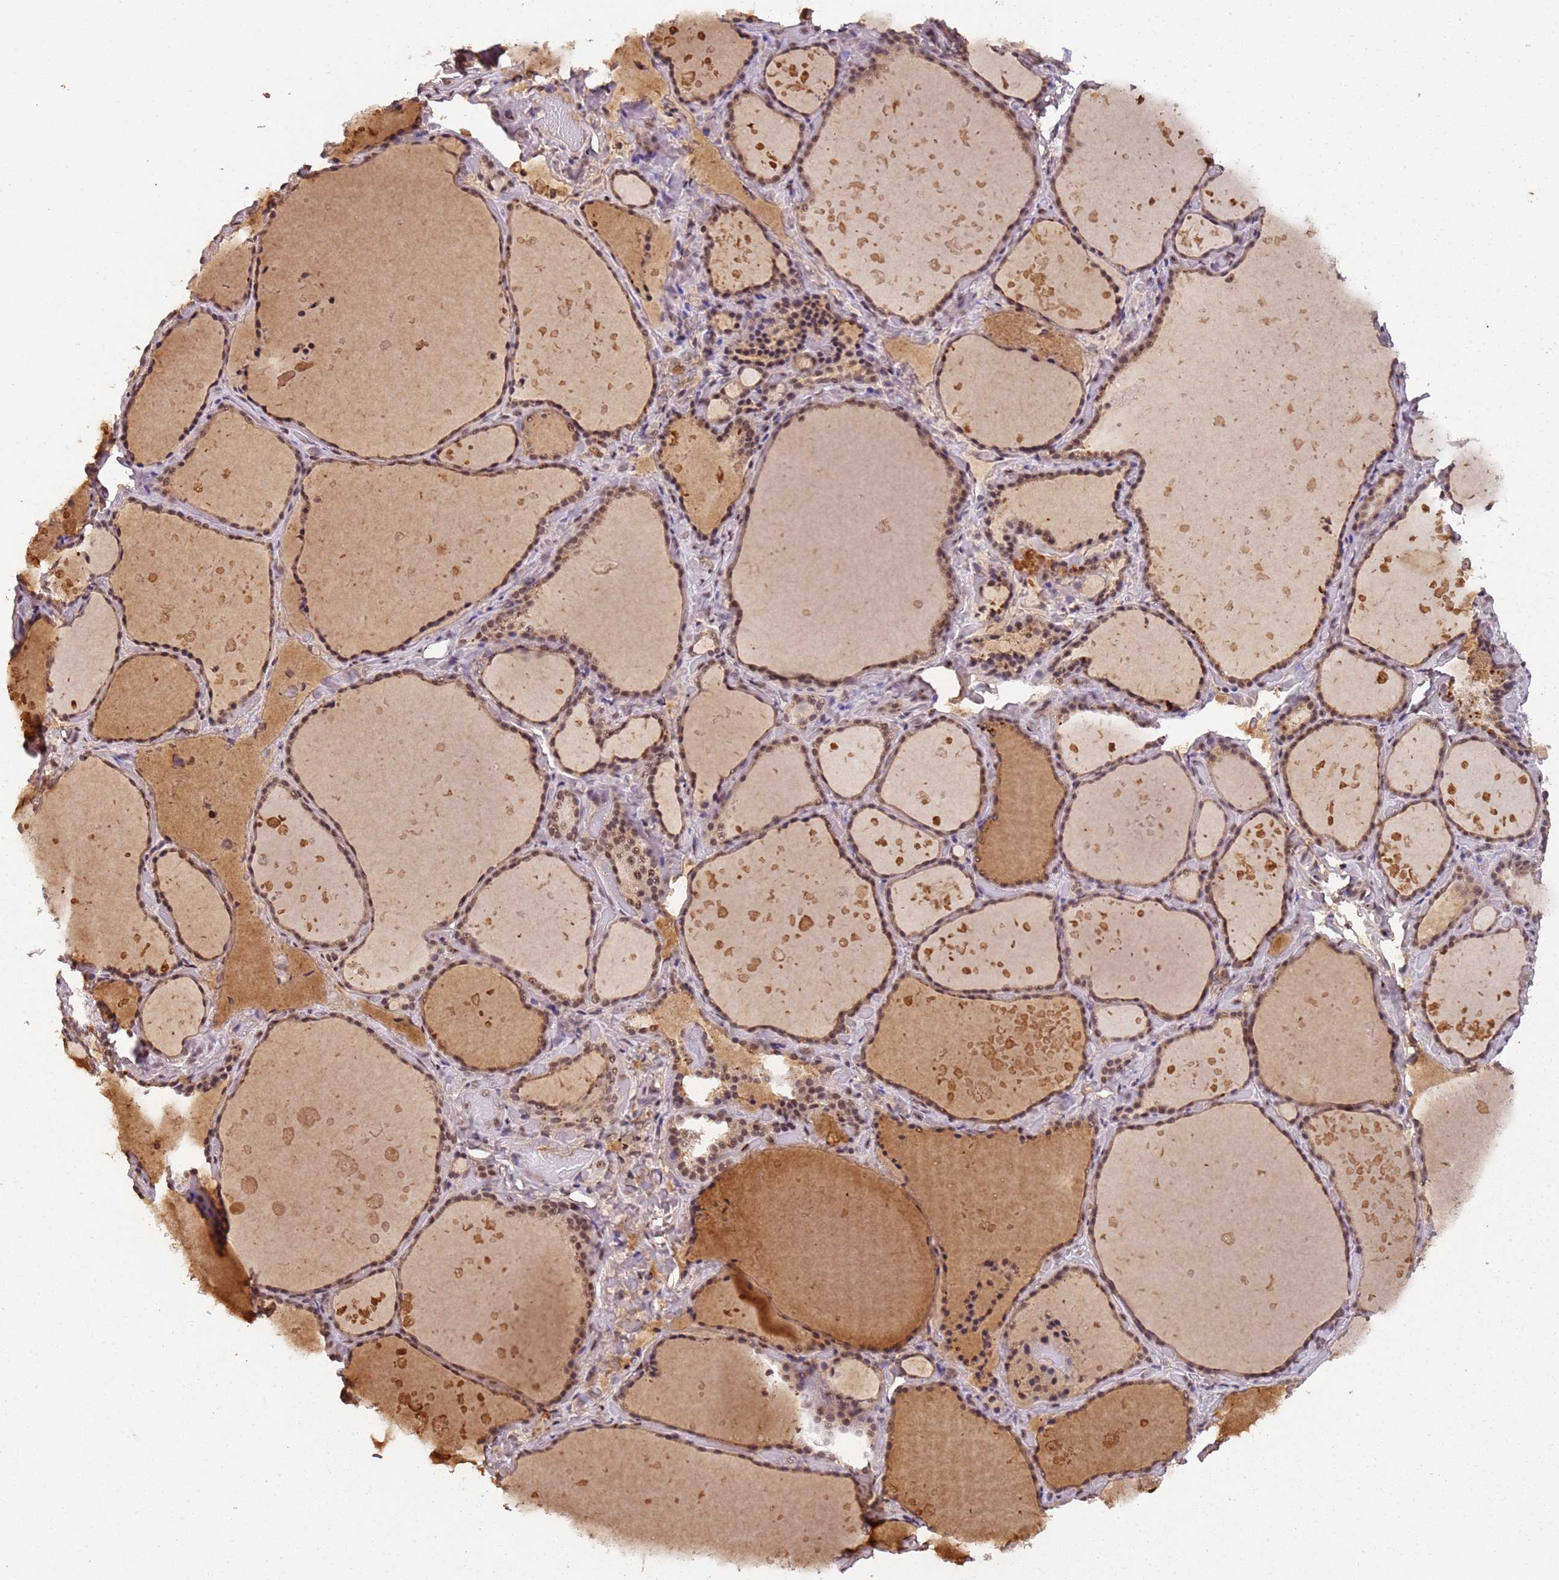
{"staining": {"intensity": "moderate", "quantity": ">75%", "location": "cytoplasmic/membranous,nuclear"}, "tissue": "thyroid gland", "cell_type": "Glandular cells", "image_type": "normal", "snomed": [{"axis": "morphology", "description": "Normal tissue, NOS"}, {"axis": "topography", "description": "Thyroid gland"}], "caption": "IHC staining of unremarkable thyroid gland, which exhibits medium levels of moderate cytoplasmic/membranous,nuclear positivity in approximately >75% of glandular cells indicating moderate cytoplasmic/membranous,nuclear protein expression. The staining was performed using DAB (3,3'-diaminobenzidine) (brown) for protein detection and nuclei were counterstained in hematoxylin (blue).", "gene": "COL1A2", "patient": {"sex": "female", "age": 44}}